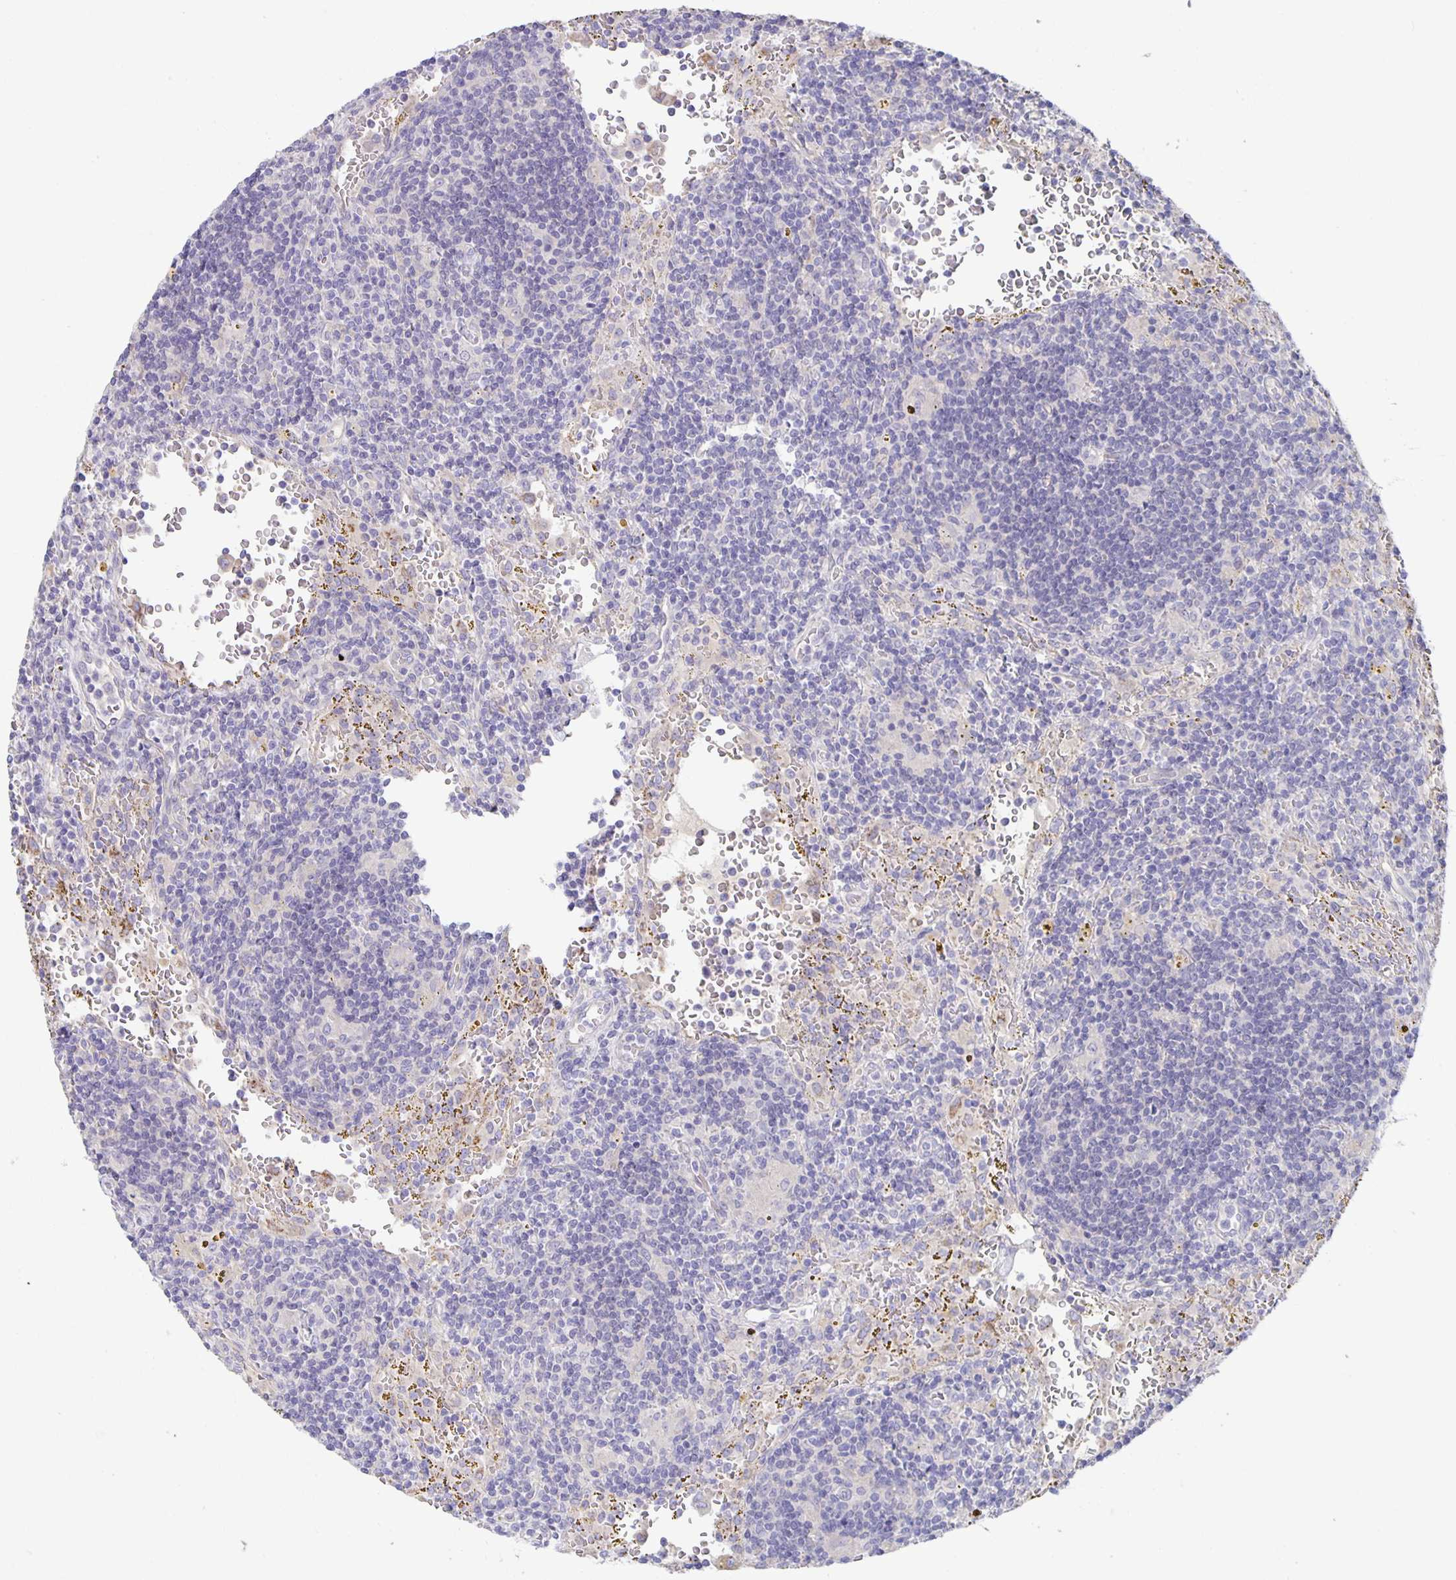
{"staining": {"intensity": "negative", "quantity": "none", "location": "none"}, "tissue": "lymphoma", "cell_type": "Tumor cells", "image_type": "cancer", "snomed": [{"axis": "morphology", "description": "Malignant lymphoma, non-Hodgkin's type, Low grade"}, {"axis": "topography", "description": "Spleen"}], "caption": "High magnification brightfield microscopy of lymphoma stained with DAB (3,3'-diaminobenzidine) (brown) and counterstained with hematoxylin (blue): tumor cells show no significant expression.", "gene": "PTPN3", "patient": {"sex": "female", "age": 70}}